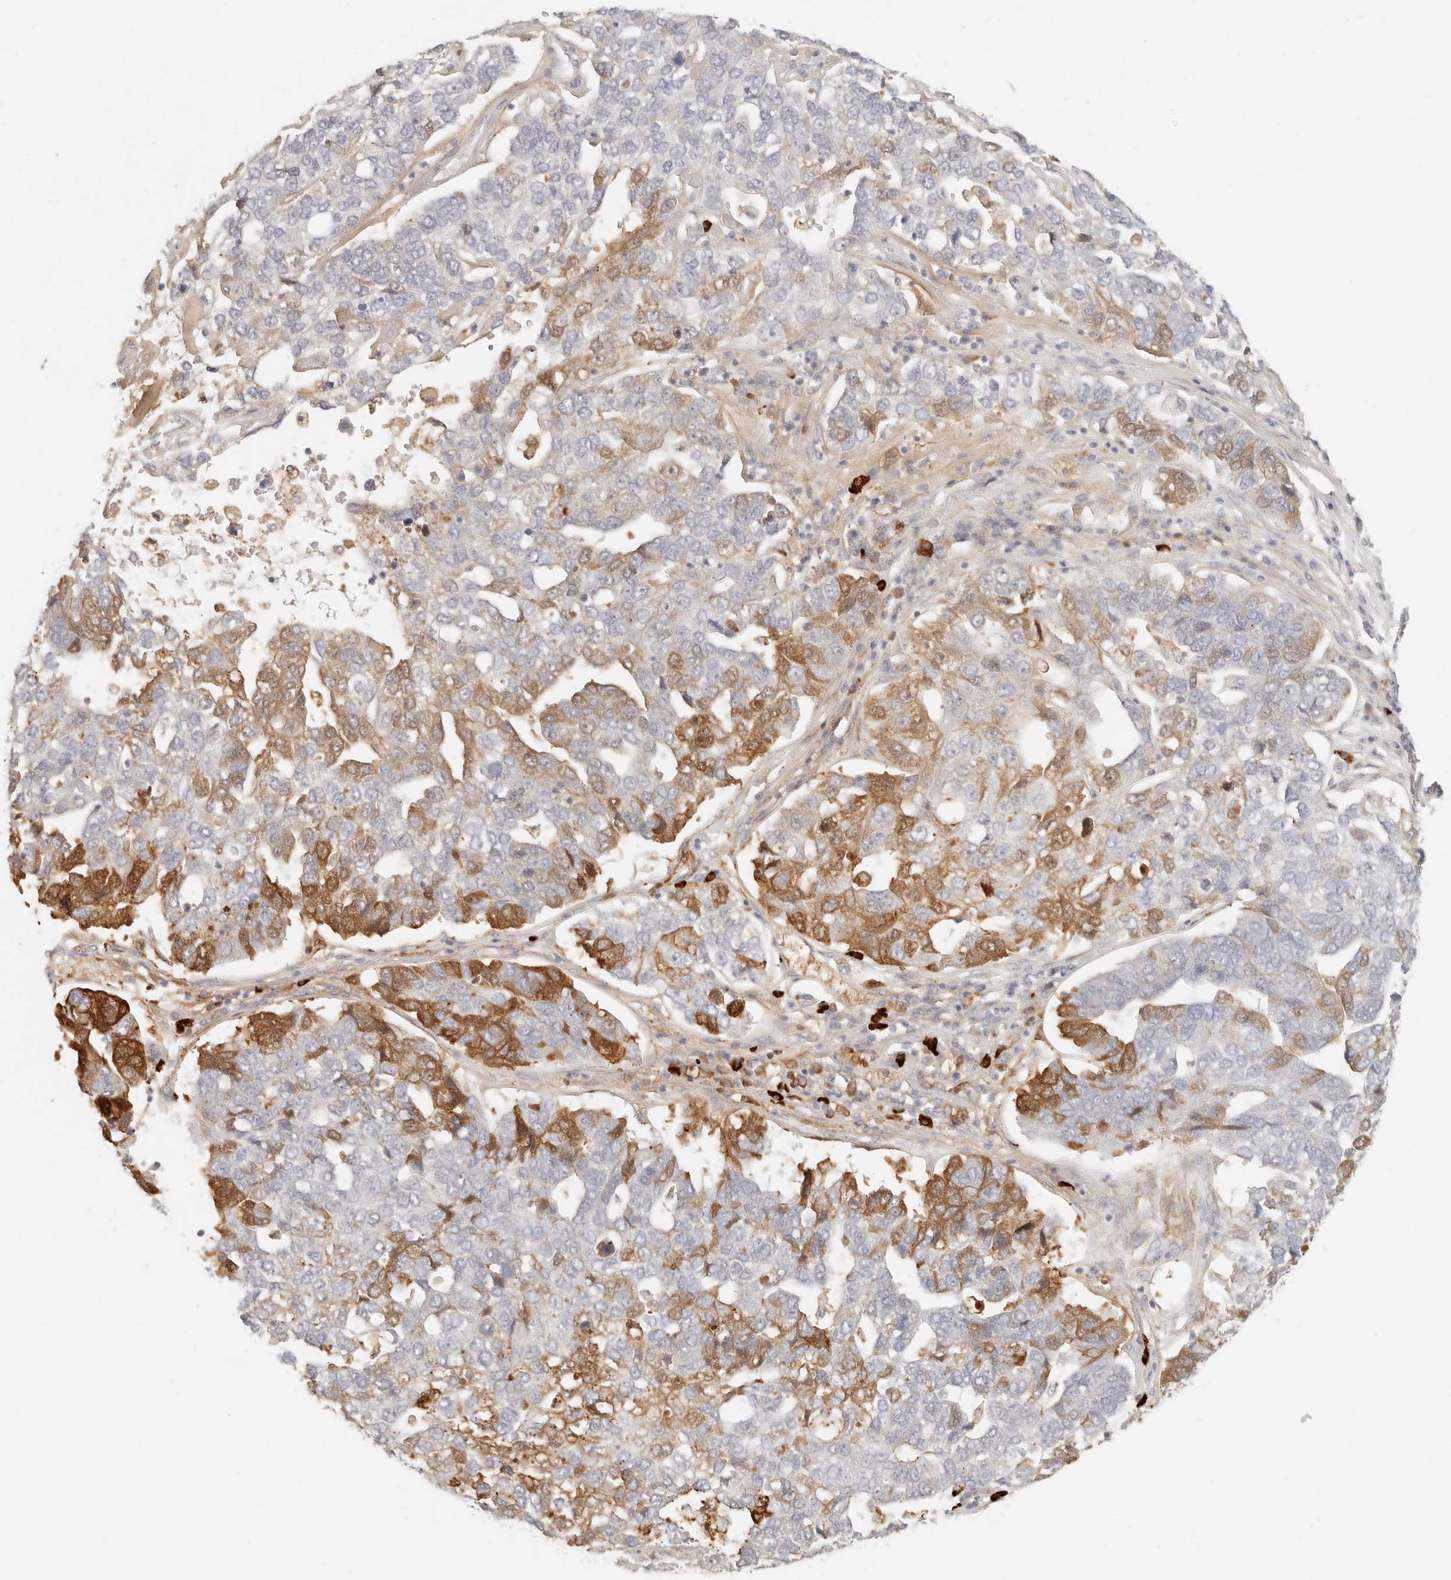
{"staining": {"intensity": "moderate", "quantity": "<25%", "location": "cytoplasmic/membranous"}, "tissue": "pancreatic cancer", "cell_type": "Tumor cells", "image_type": "cancer", "snomed": [{"axis": "morphology", "description": "Adenocarcinoma, NOS"}, {"axis": "topography", "description": "Pancreas"}], "caption": "IHC micrograph of neoplastic tissue: adenocarcinoma (pancreatic) stained using IHC reveals low levels of moderate protein expression localized specifically in the cytoplasmic/membranous of tumor cells, appearing as a cytoplasmic/membranous brown color.", "gene": "INTS11", "patient": {"sex": "female", "age": 61}}